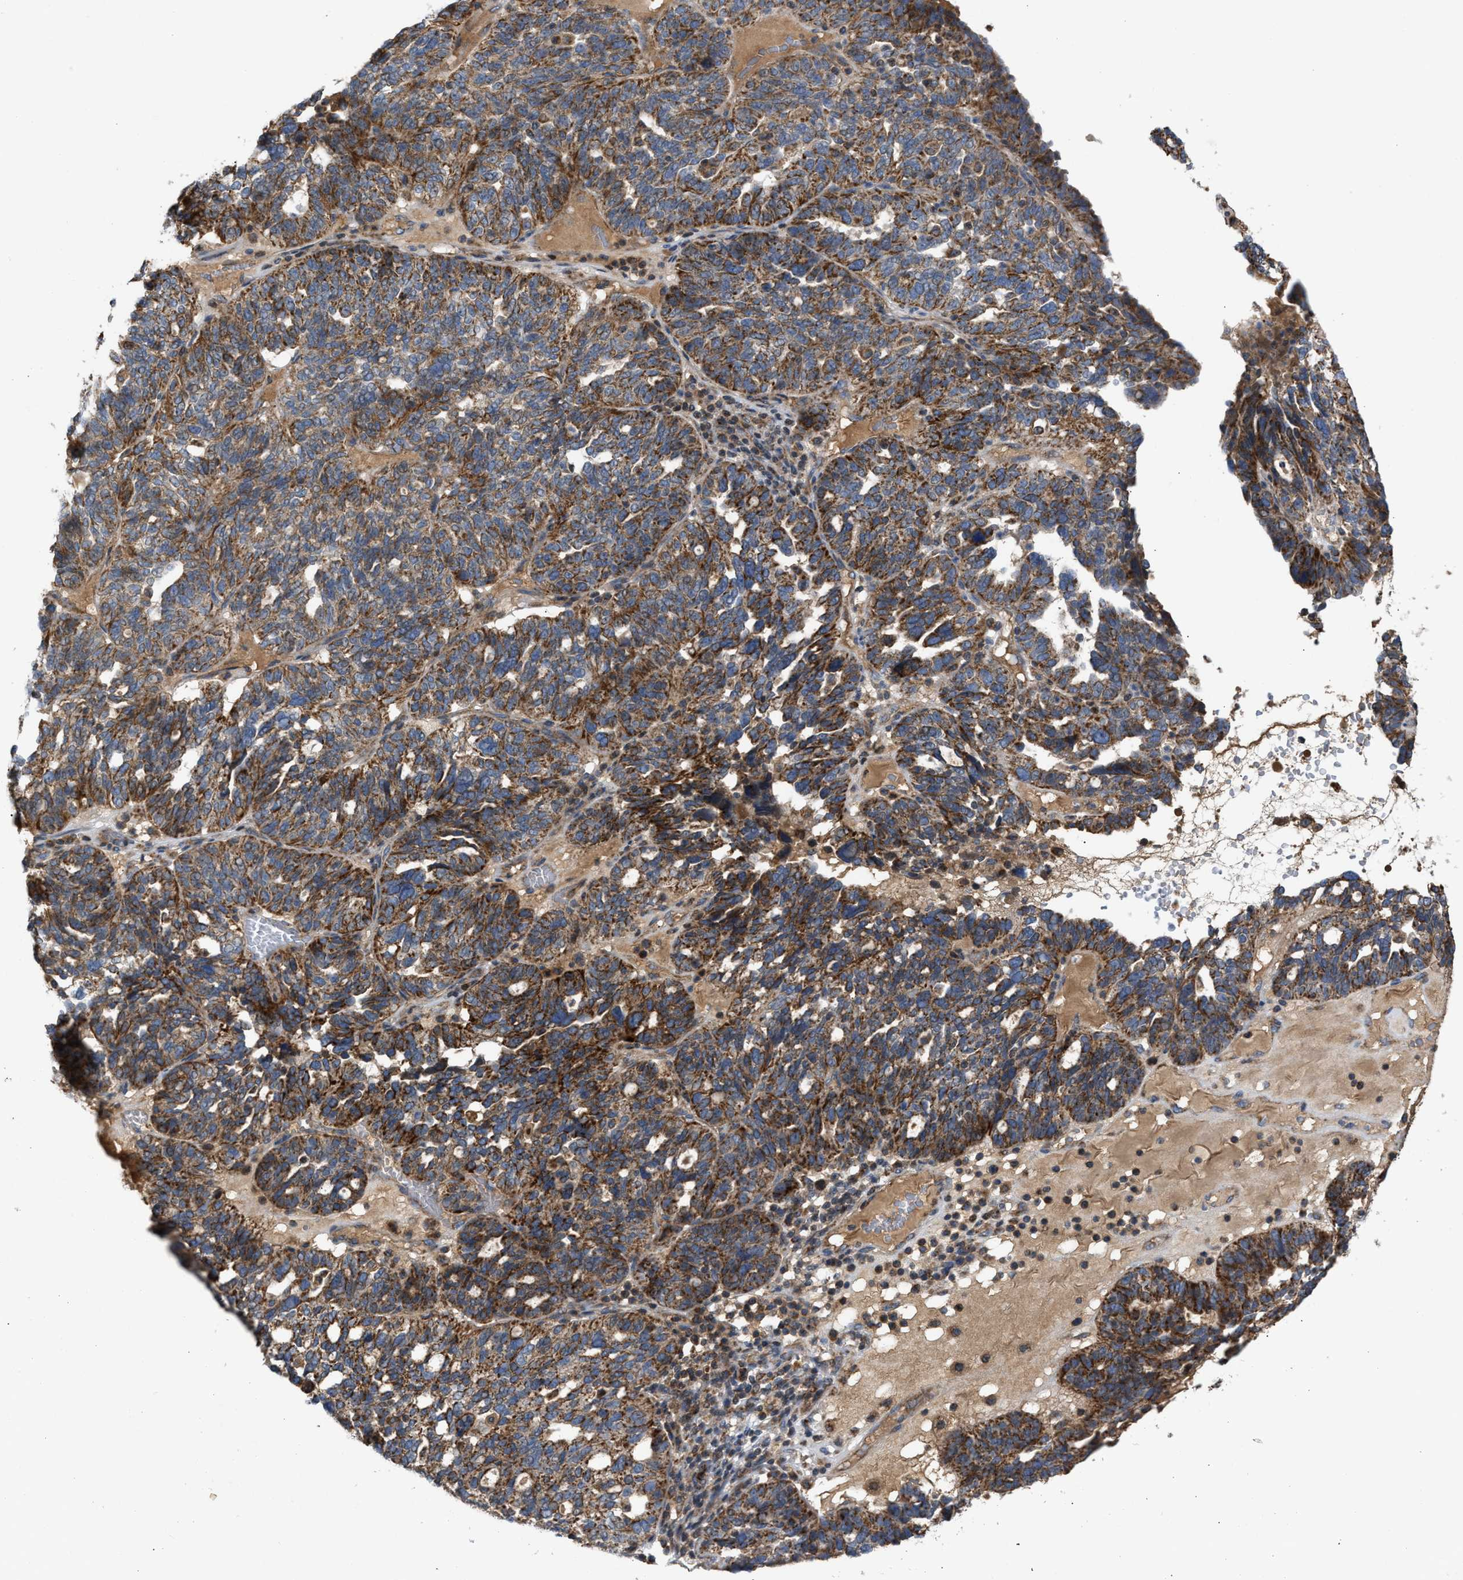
{"staining": {"intensity": "strong", "quantity": ">75%", "location": "cytoplasmic/membranous"}, "tissue": "ovarian cancer", "cell_type": "Tumor cells", "image_type": "cancer", "snomed": [{"axis": "morphology", "description": "Cystadenocarcinoma, serous, NOS"}, {"axis": "topography", "description": "Ovary"}], "caption": "Ovarian cancer stained for a protein exhibits strong cytoplasmic/membranous positivity in tumor cells.", "gene": "TACO1", "patient": {"sex": "female", "age": 59}}